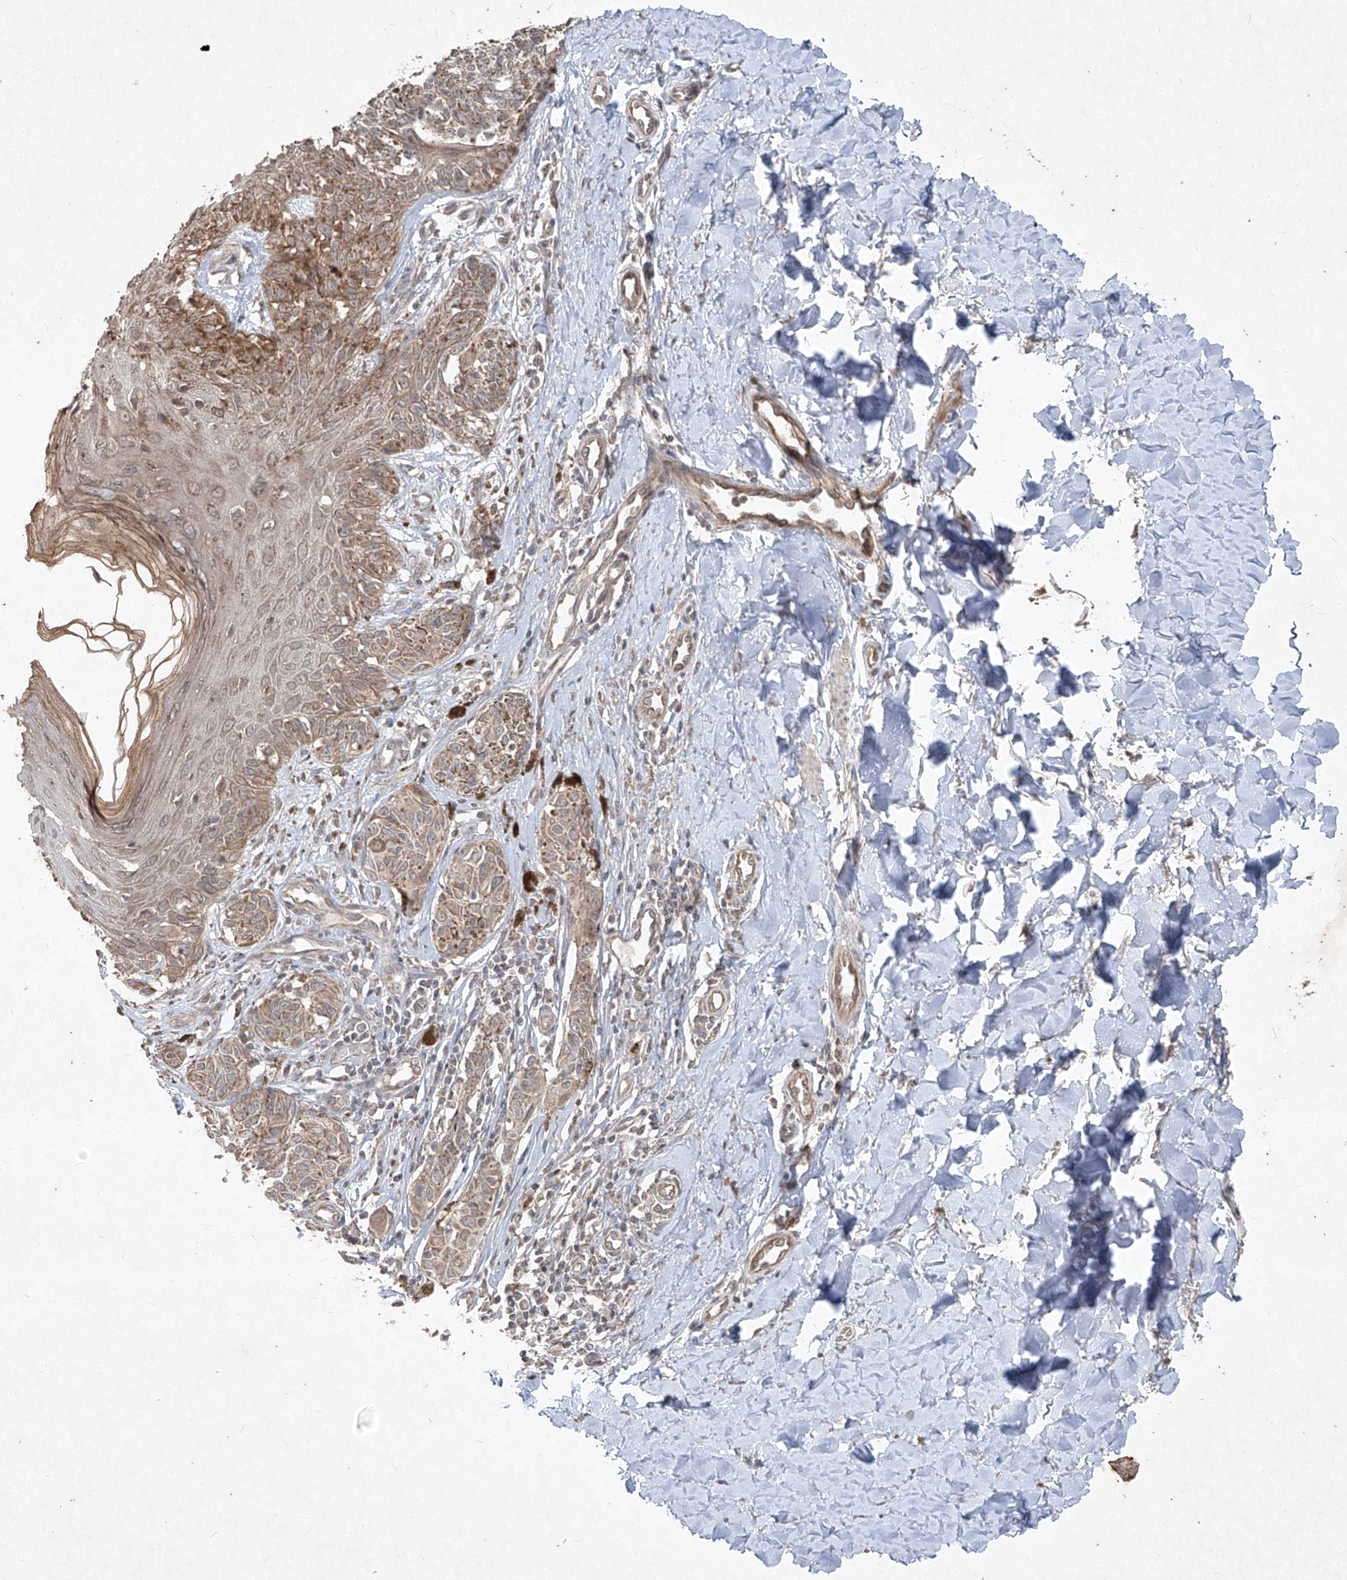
{"staining": {"intensity": "weak", "quantity": ">75%", "location": "cytoplasmic/membranous"}, "tissue": "melanoma", "cell_type": "Tumor cells", "image_type": "cancer", "snomed": [{"axis": "morphology", "description": "Malignant melanoma, NOS"}, {"axis": "topography", "description": "Skin"}], "caption": "This micrograph demonstrates IHC staining of malignant melanoma, with low weak cytoplasmic/membranous staining in about >75% of tumor cells.", "gene": "ABCD3", "patient": {"sex": "male", "age": 53}}